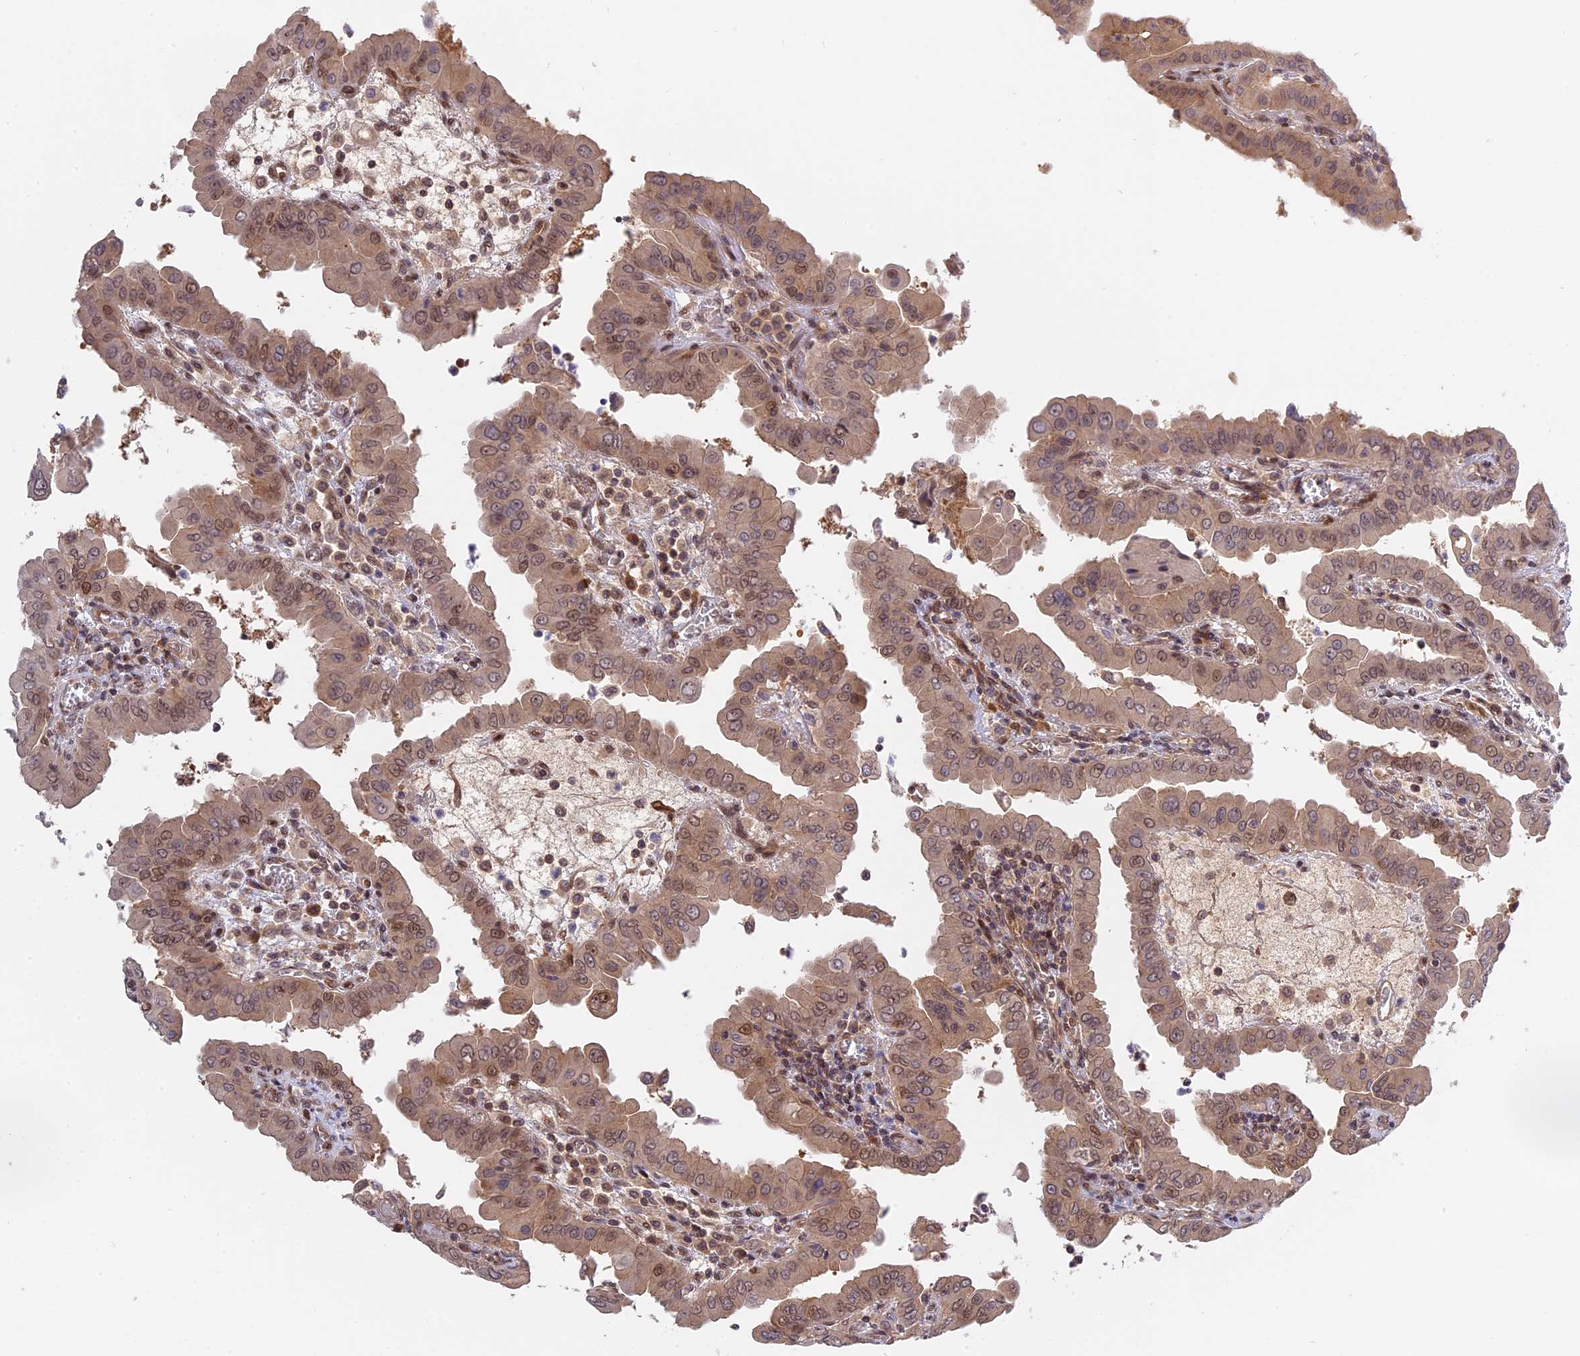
{"staining": {"intensity": "weak", "quantity": ">75%", "location": "cytoplasmic/membranous,nuclear"}, "tissue": "thyroid cancer", "cell_type": "Tumor cells", "image_type": "cancer", "snomed": [{"axis": "morphology", "description": "Papillary adenocarcinoma, NOS"}, {"axis": "topography", "description": "Thyroid gland"}], "caption": "Immunohistochemical staining of human thyroid cancer (papillary adenocarcinoma) shows weak cytoplasmic/membranous and nuclear protein expression in approximately >75% of tumor cells.", "gene": "ZNF428", "patient": {"sex": "male", "age": 33}}